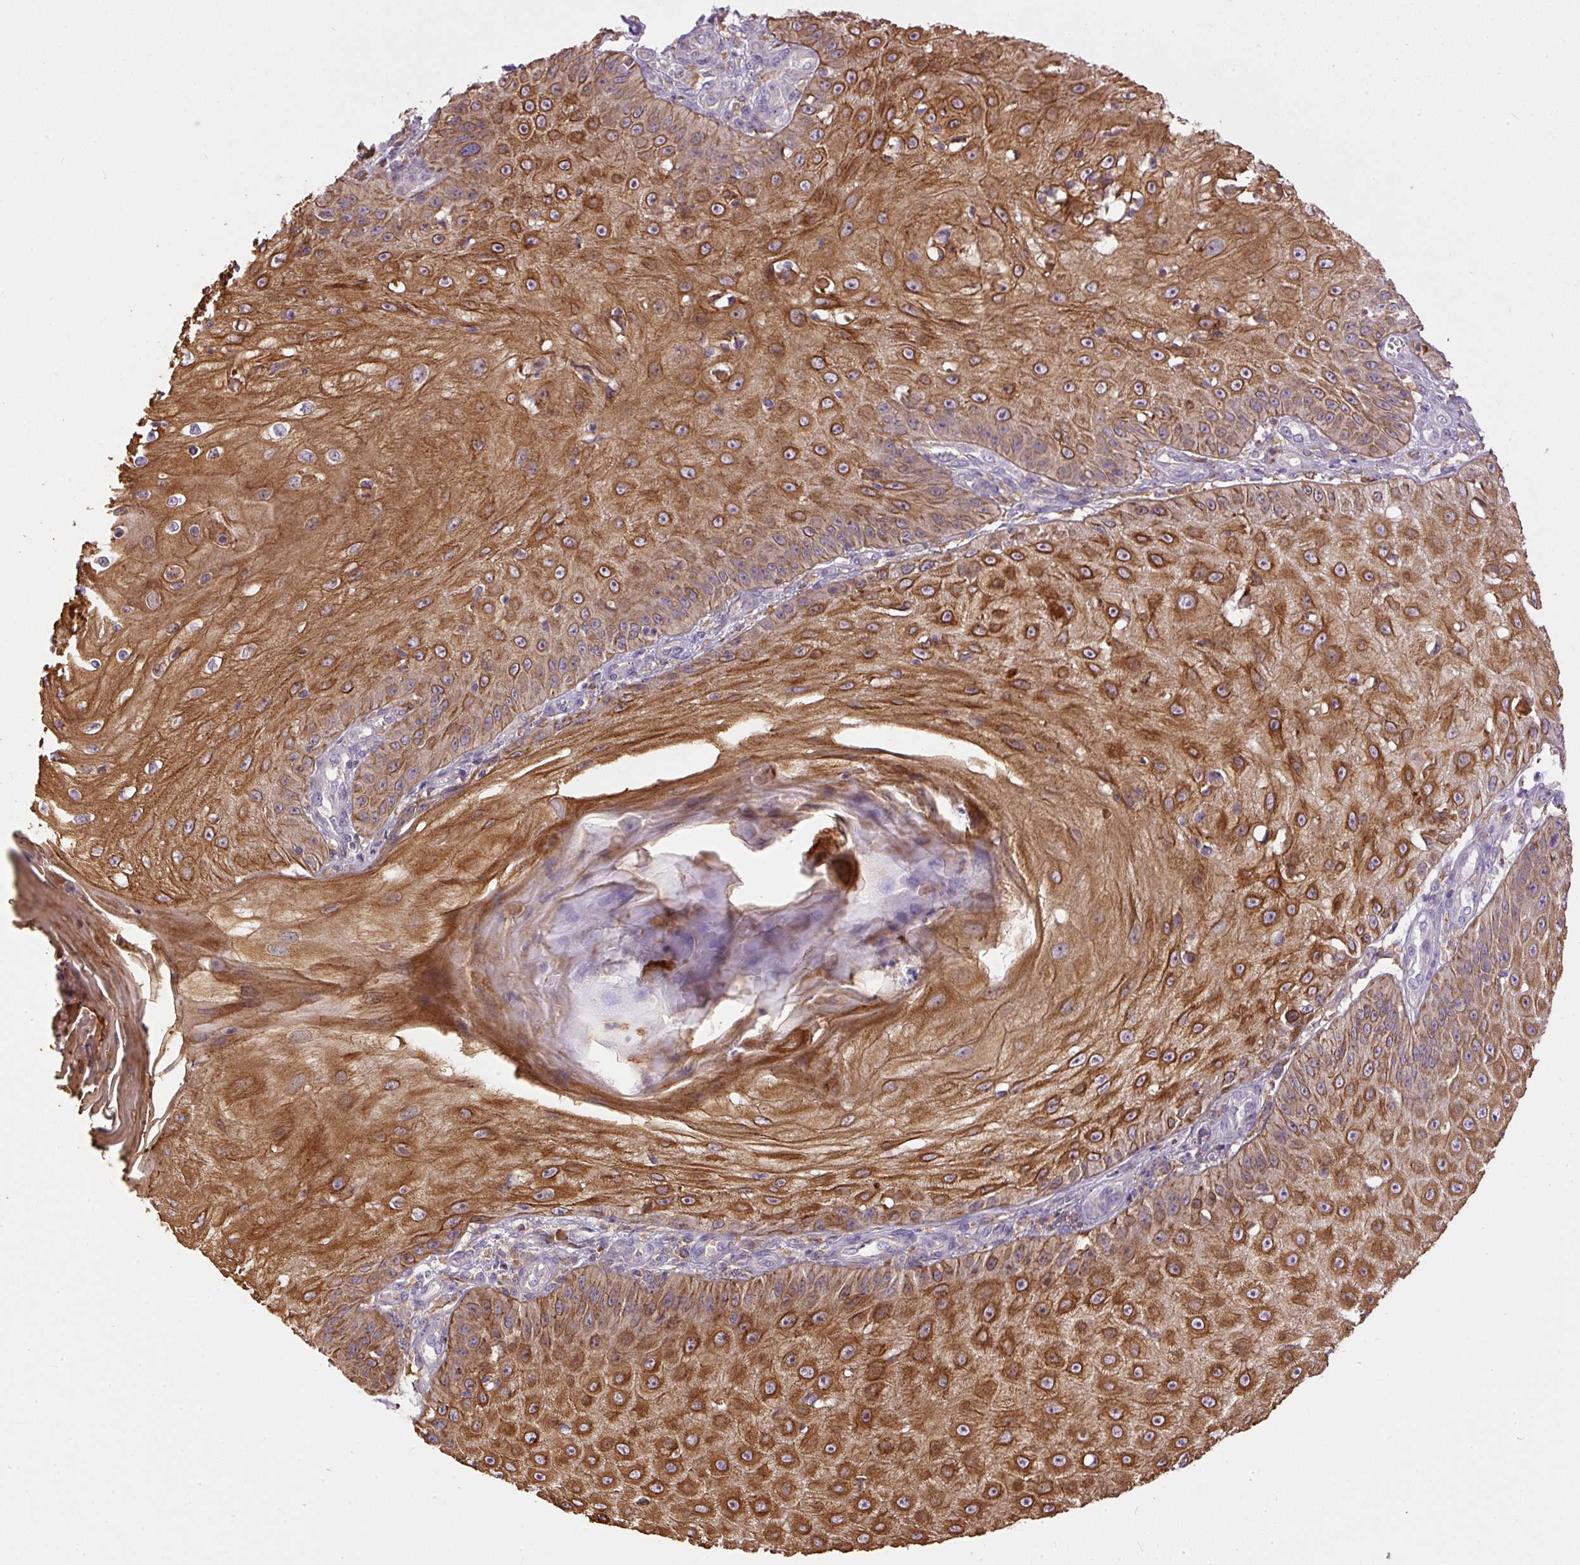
{"staining": {"intensity": "moderate", "quantity": ">75%", "location": "cytoplasmic/membranous"}, "tissue": "skin cancer", "cell_type": "Tumor cells", "image_type": "cancer", "snomed": [{"axis": "morphology", "description": "Squamous cell carcinoma, NOS"}, {"axis": "topography", "description": "Skin"}], "caption": "Human skin squamous cell carcinoma stained with a protein marker reveals moderate staining in tumor cells.", "gene": "DAPK1", "patient": {"sex": "male", "age": 70}}